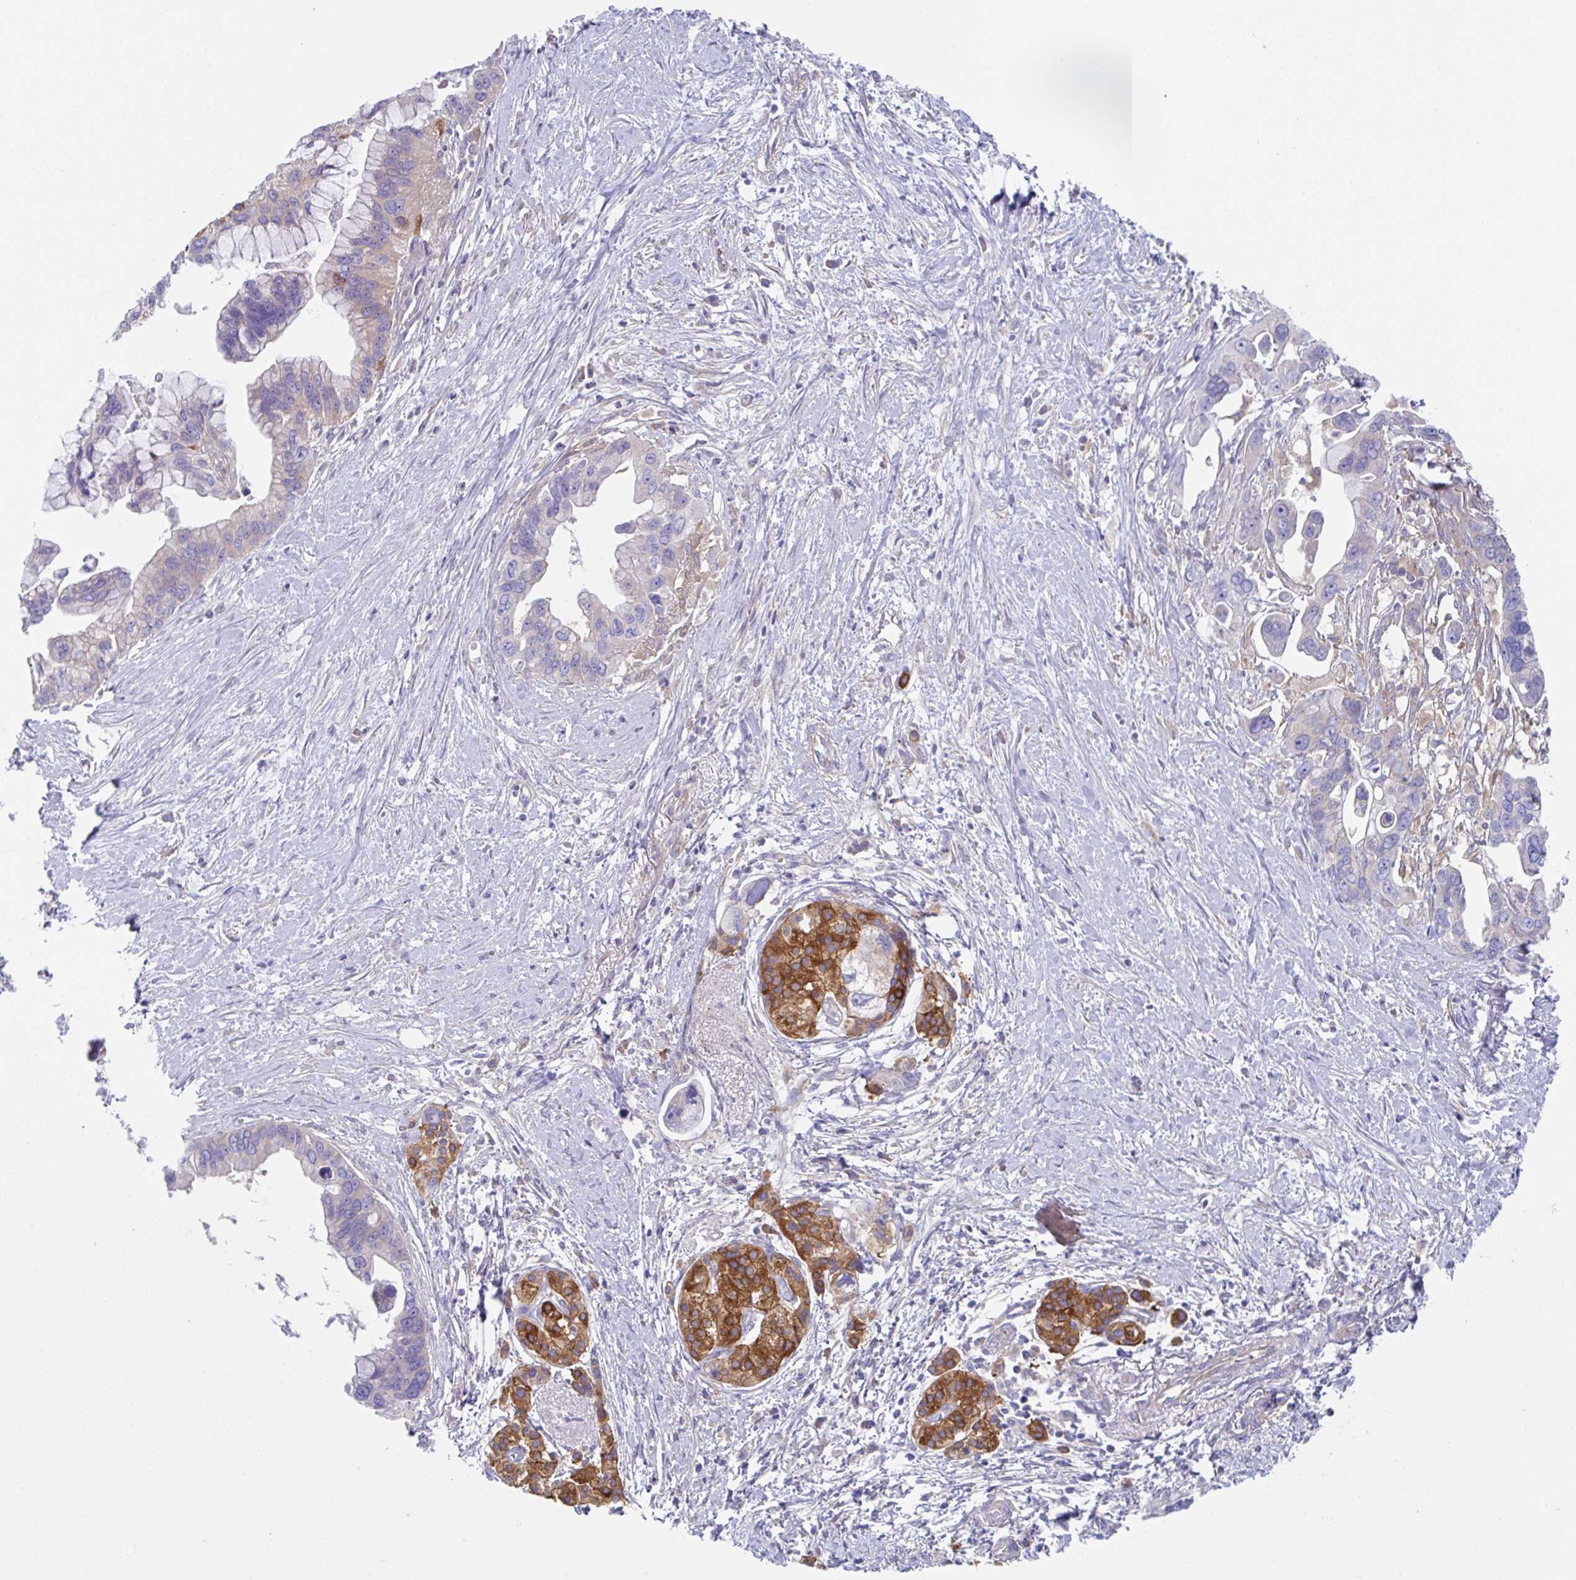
{"staining": {"intensity": "negative", "quantity": "none", "location": "none"}, "tissue": "pancreatic cancer", "cell_type": "Tumor cells", "image_type": "cancer", "snomed": [{"axis": "morphology", "description": "Adenocarcinoma, NOS"}, {"axis": "topography", "description": "Pancreas"}], "caption": "Immunohistochemistry image of neoplastic tissue: human pancreatic adenocarcinoma stained with DAB demonstrates no significant protein staining in tumor cells.", "gene": "AMPD2", "patient": {"sex": "female", "age": 83}}